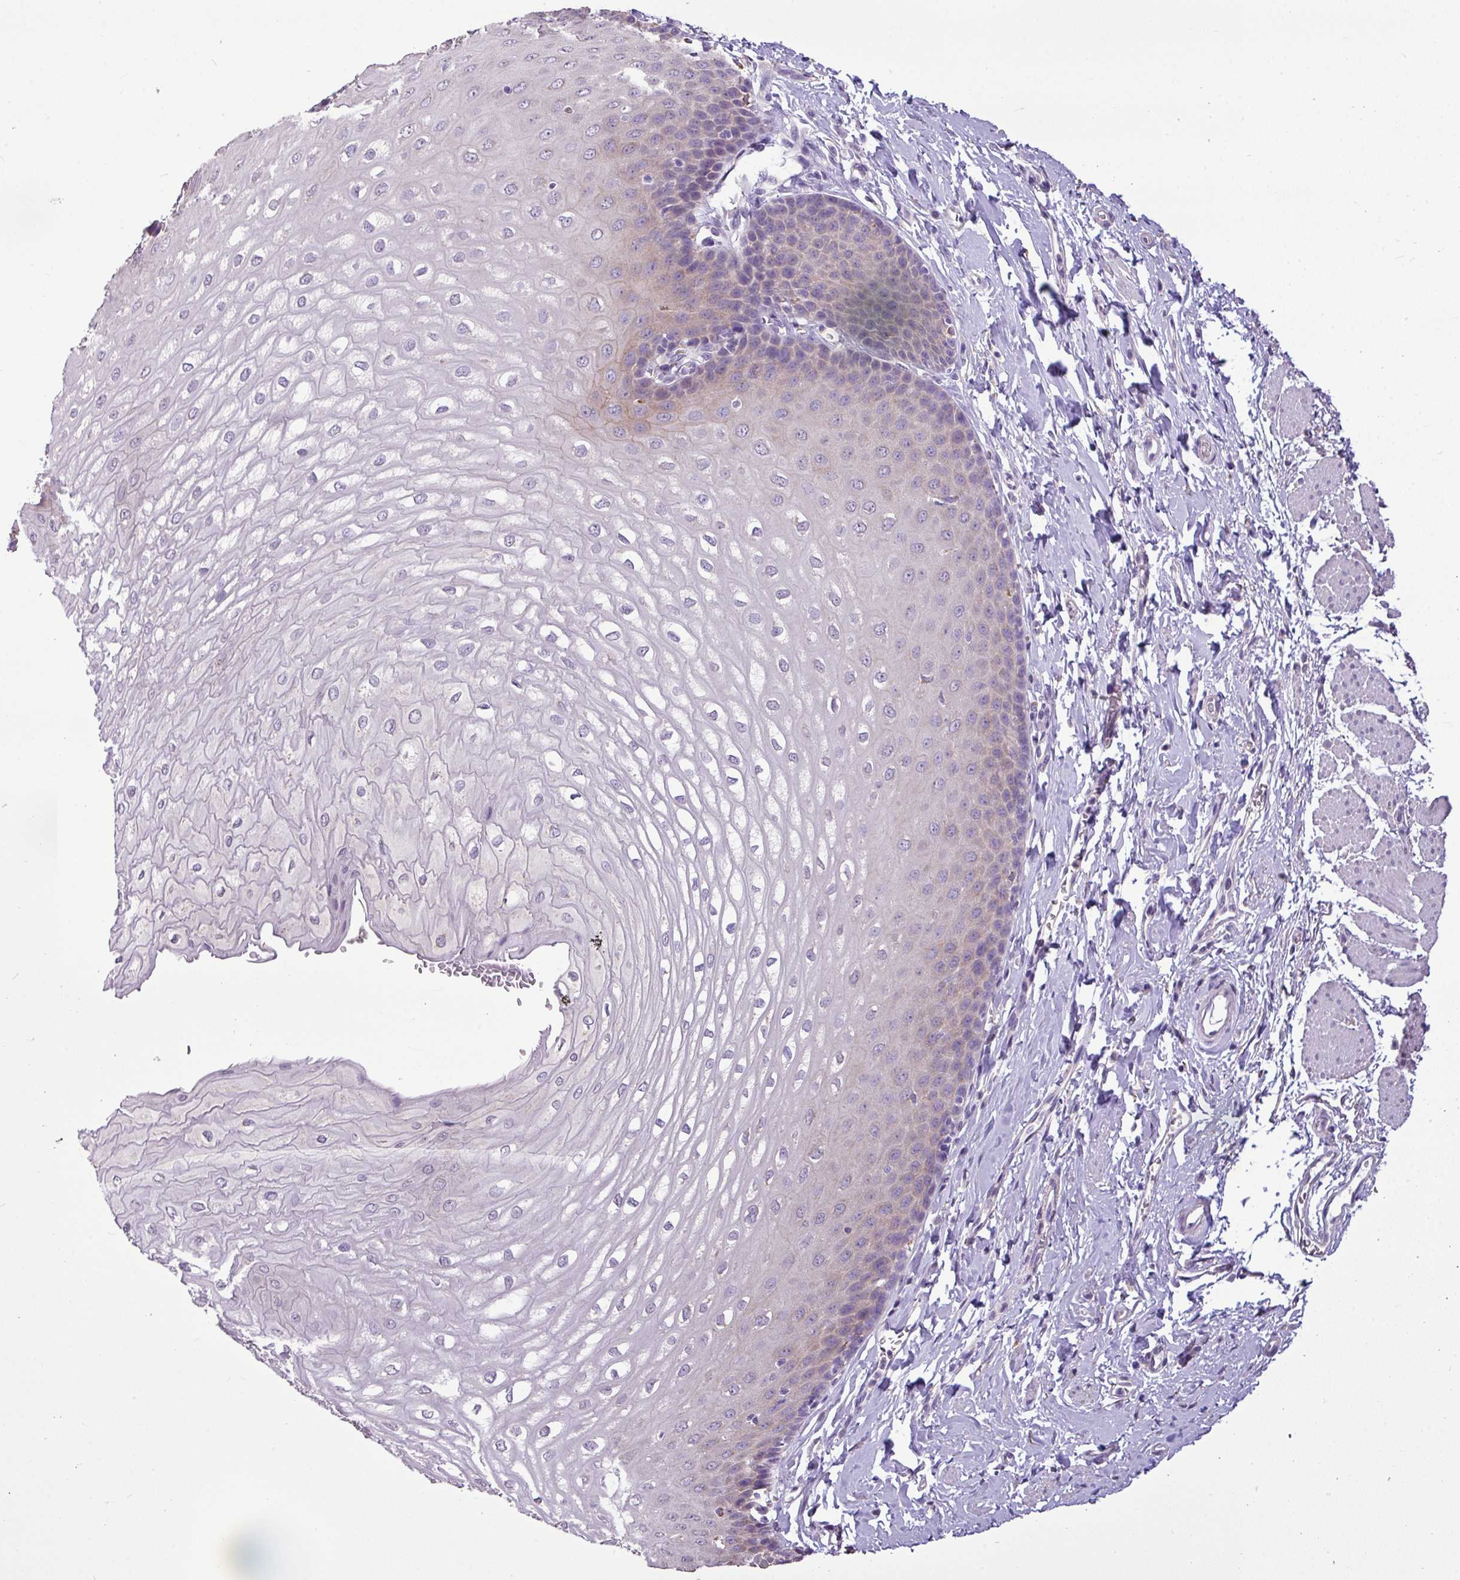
{"staining": {"intensity": "weak", "quantity": "<25%", "location": "cytoplasmic/membranous"}, "tissue": "esophagus", "cell_type": "Squamous epithelial cells", "image_type": "normal", "snomed": [{"axis": "morphology", "description": "Normal tissue, NOS"}, {"axis": "topography", "description": "Esophagus"}], "caption": "Squamous epithelial cells show no significant staining in unremarkable esophagus. (Stains: DAB (3,3'-diaminobenzidine) IHC with hematoxylin counter stain, Microscopy: brightfield microscopy at high magnification).", "gene": "ALDH2", "patient": {"sex": "male", "age": 70}}